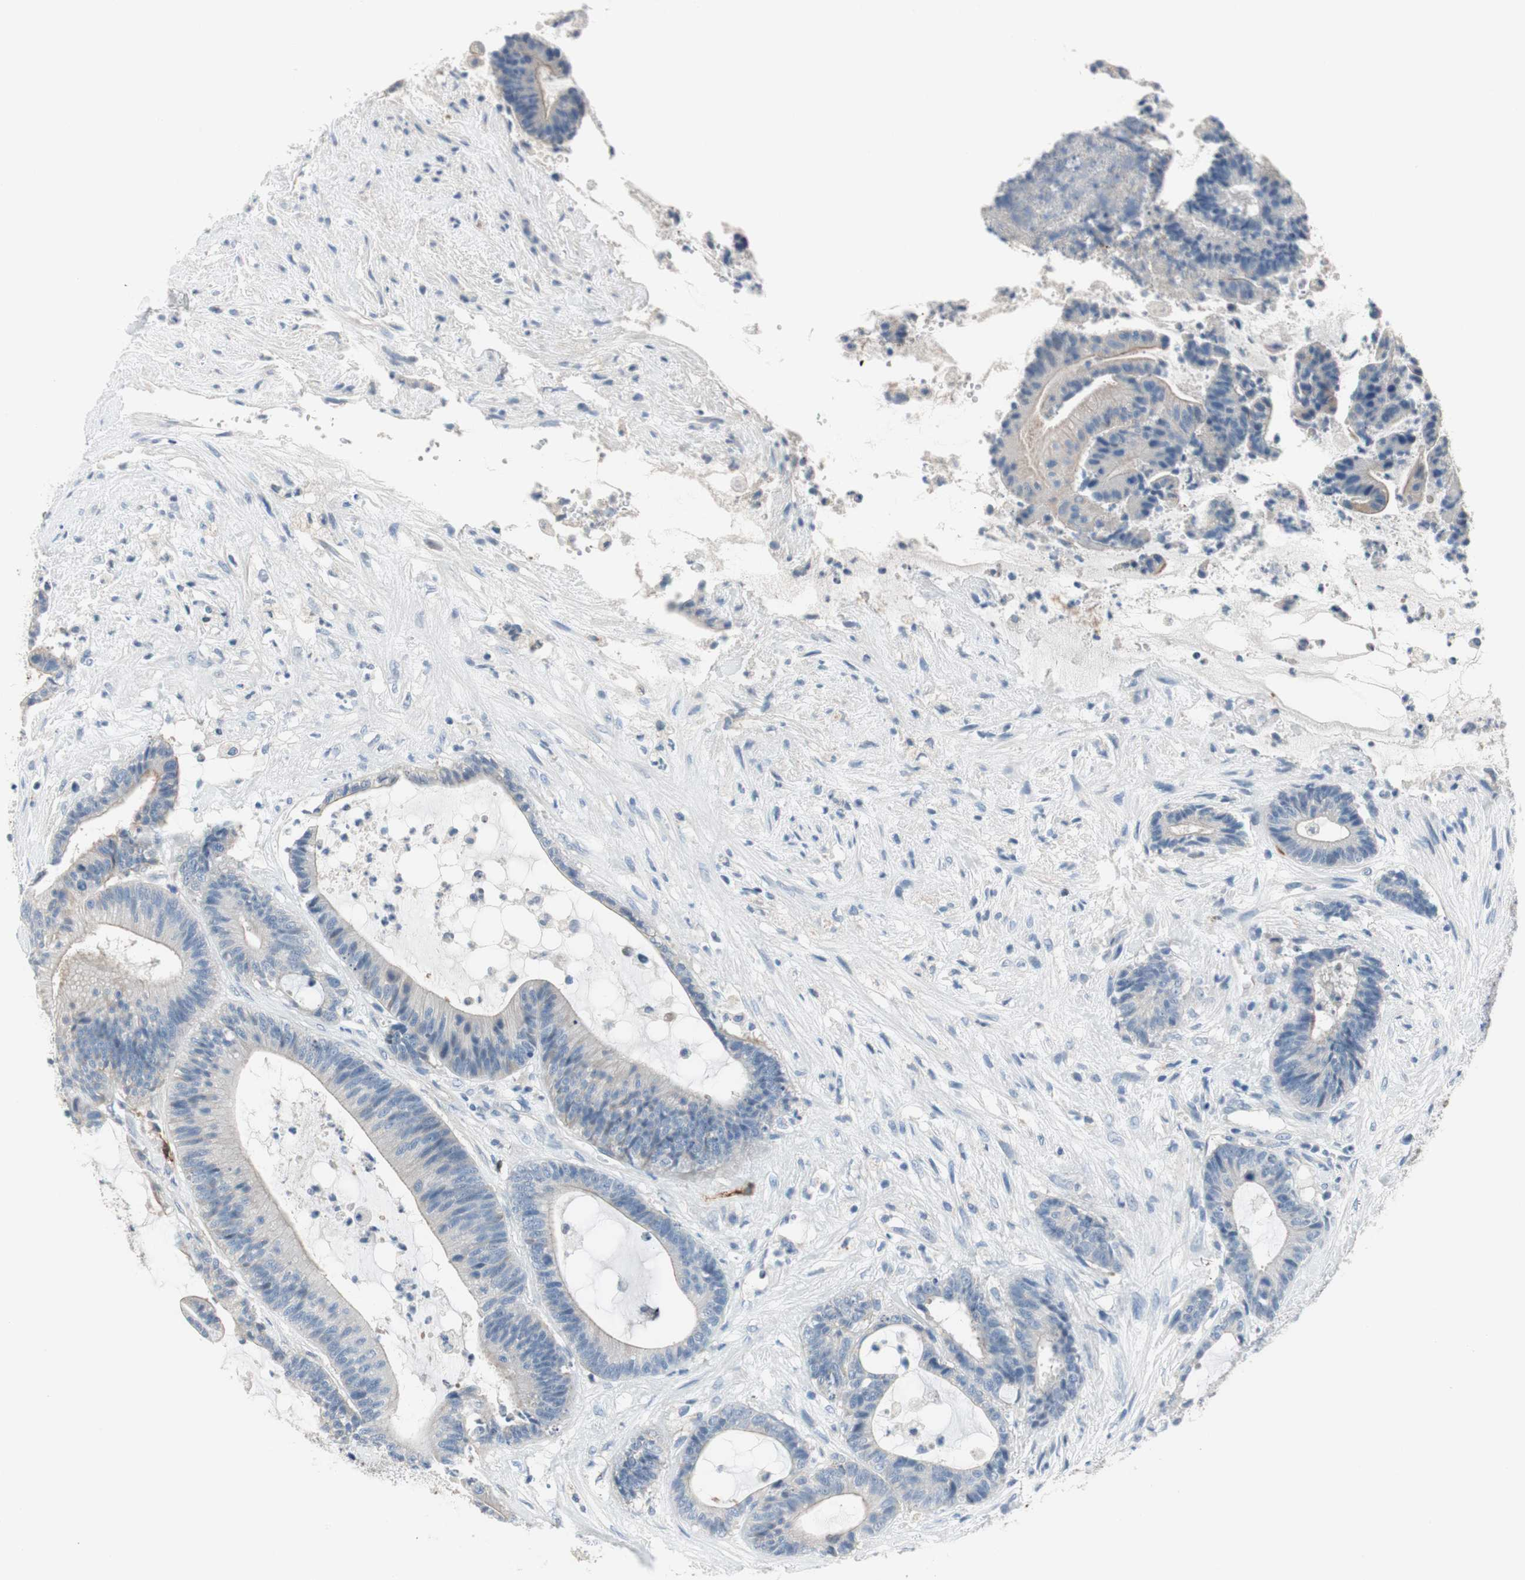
{"staining": {"intensity": "negative", "quantity": "none", "location": "none"}, "tissue": "colorectal cancer", "cell_type": "Tumor cells", "image_type": "cancer", "snomed": [{"axis": "morphology", "description": "Adenocarcinoma, NOS"}, {"axis": "topography", "description": "Colon"}], "caption": "Immunohistochemistry (IHC) histopathology image of colorectal adenocarcinoma stained for a protein (brown), which shows no positivity in tumor cells.", "gene": "CPA3", "patient": {"sex": "female", "age": 84}}